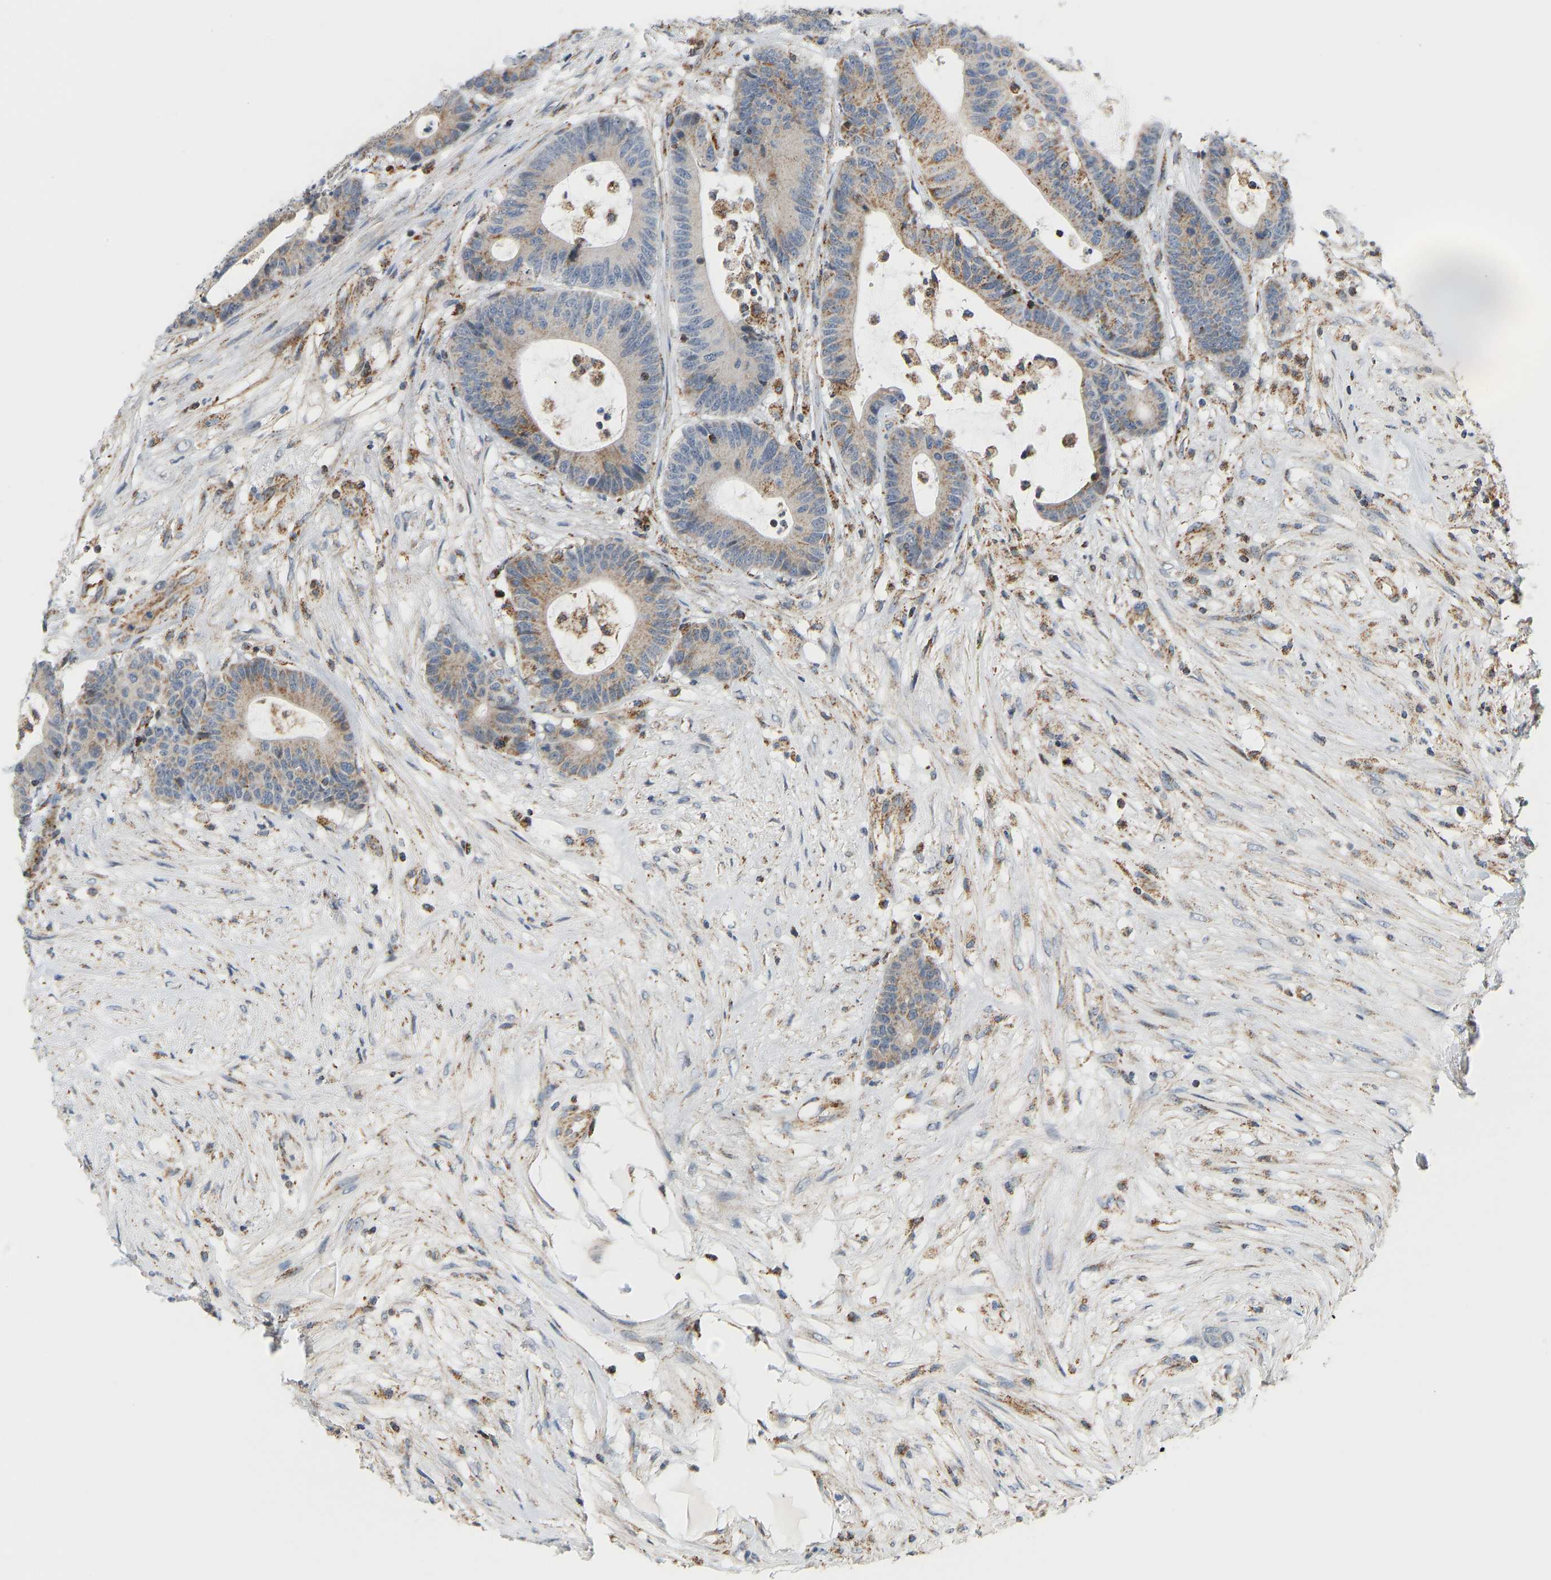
{"staining": {"intensity": "moderate", "quantity": "25%-75%", "location": "cytoplasmic/membranous"}, "tissue": "colorectal cancer", "cell_type": "Tumor cells", "image_type": "cancer", "snomed": [{"axis": "morphology", "description": "Adenocarcinoma, NOS"}, {"axis": "topography", "description": "Colon"}], "caption": "A medium amount of moderate cytoplasmic/membranous positivity is identified in about 25%-75% of tumor cells in colorectal adenocarcinoma tissue. The staining is performed using DAB brown chromogen to label protein expression. The nuclei are counter-stained blue using hematoxylin.", "gene": "GPSM2", "patient": {"sex": "female", "age": 84}}